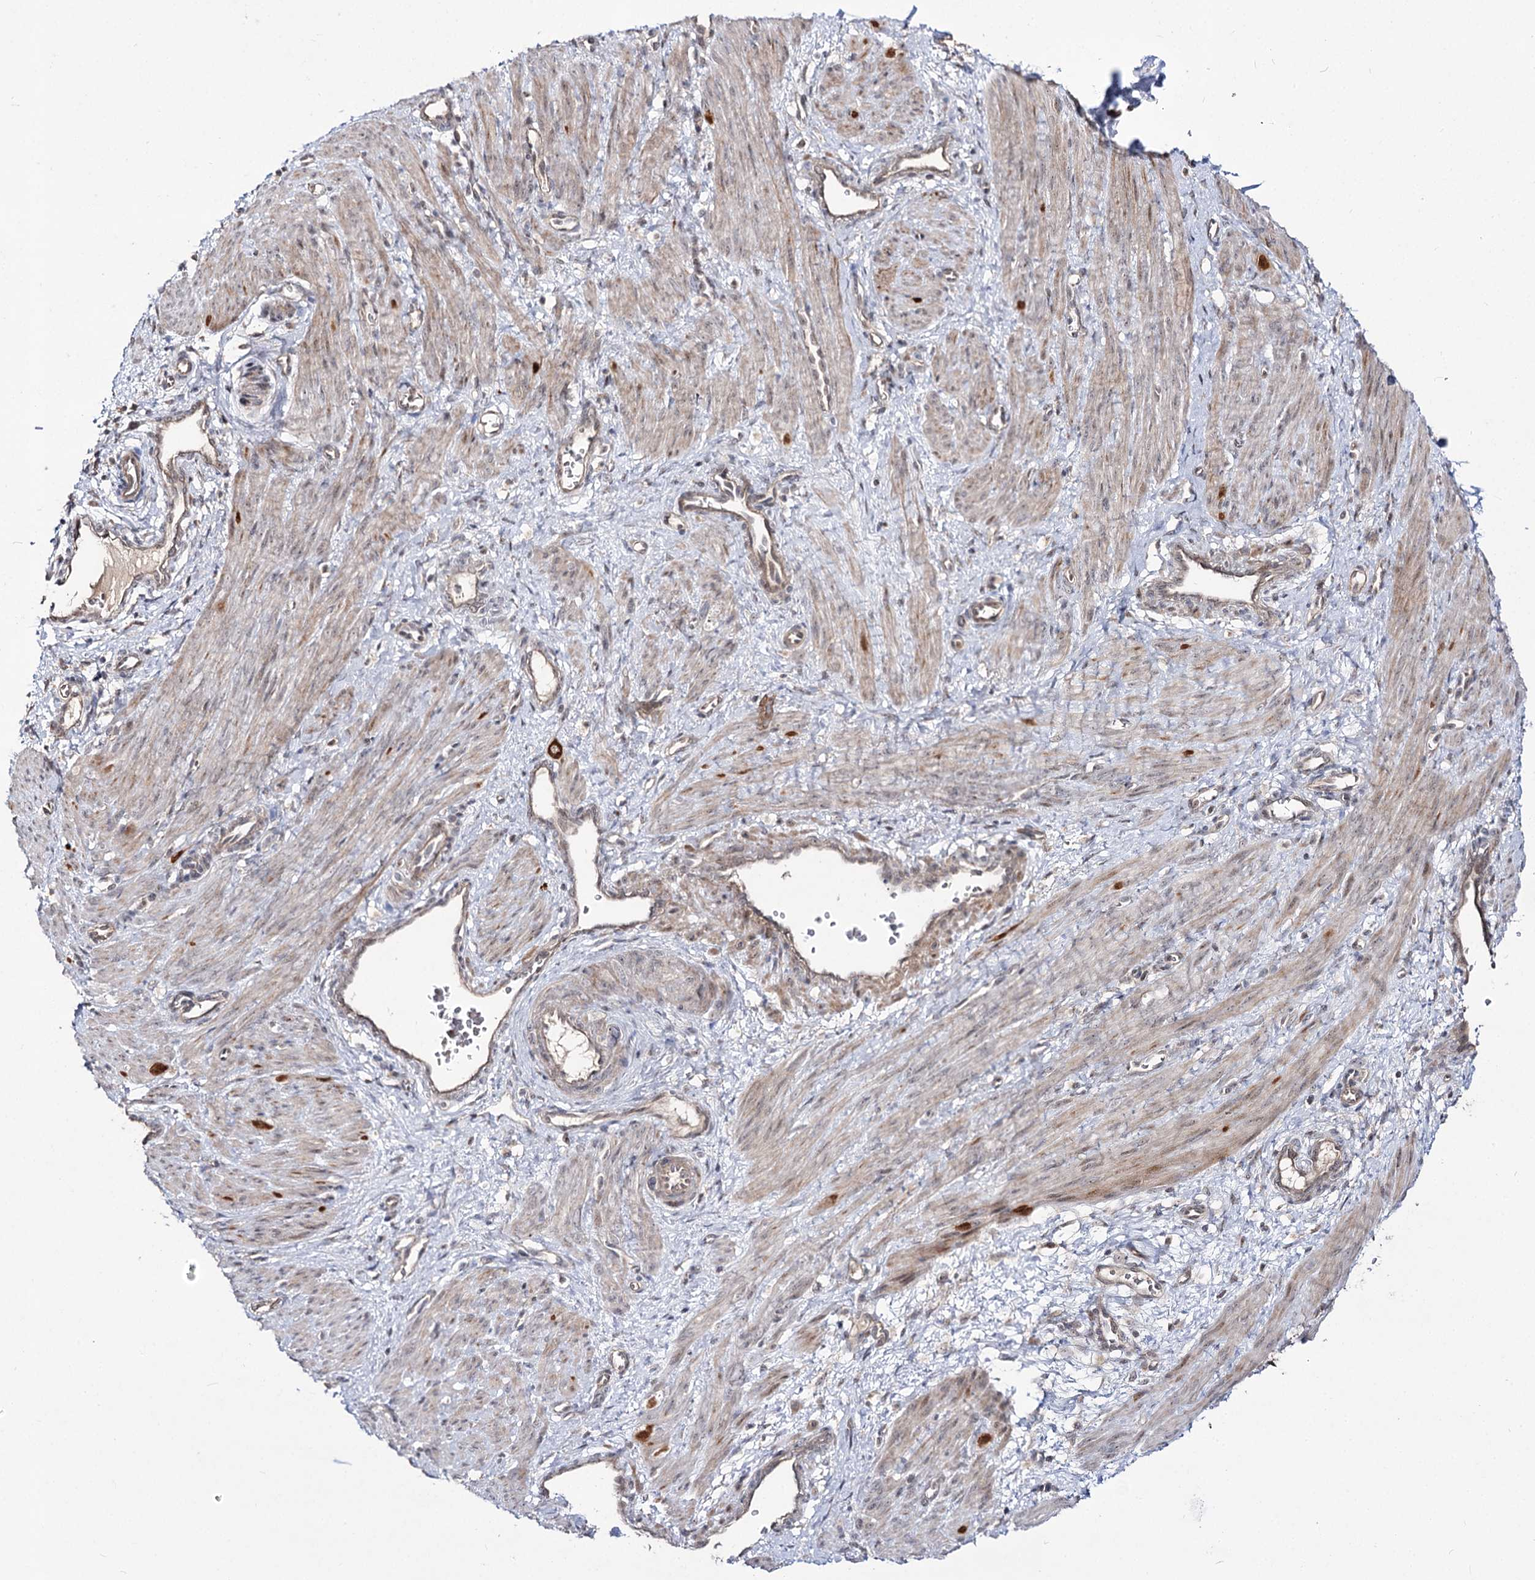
{"staining": {"intensity": "weak", "quantity": ">75%", "location": "cytoplasmic/membranous"}, "tissue": "smooth muscle", "cell_type": "Smooth muscle cells", "image_type": "normal", "snomed": [{"axis": "morphology", "description": "Normal tissue, NOS"}, {"axis": "topography", "description": "Endometrium"}], "caption": "Immunohistochemical staining of normal smooth muscle demonstrates >75% levels of weak cytoplasmic/membranous protein expression in about >75% of smooth muscle cells.", "gene": "RRP9", "patient": {"sex": "female", "age": 33}}